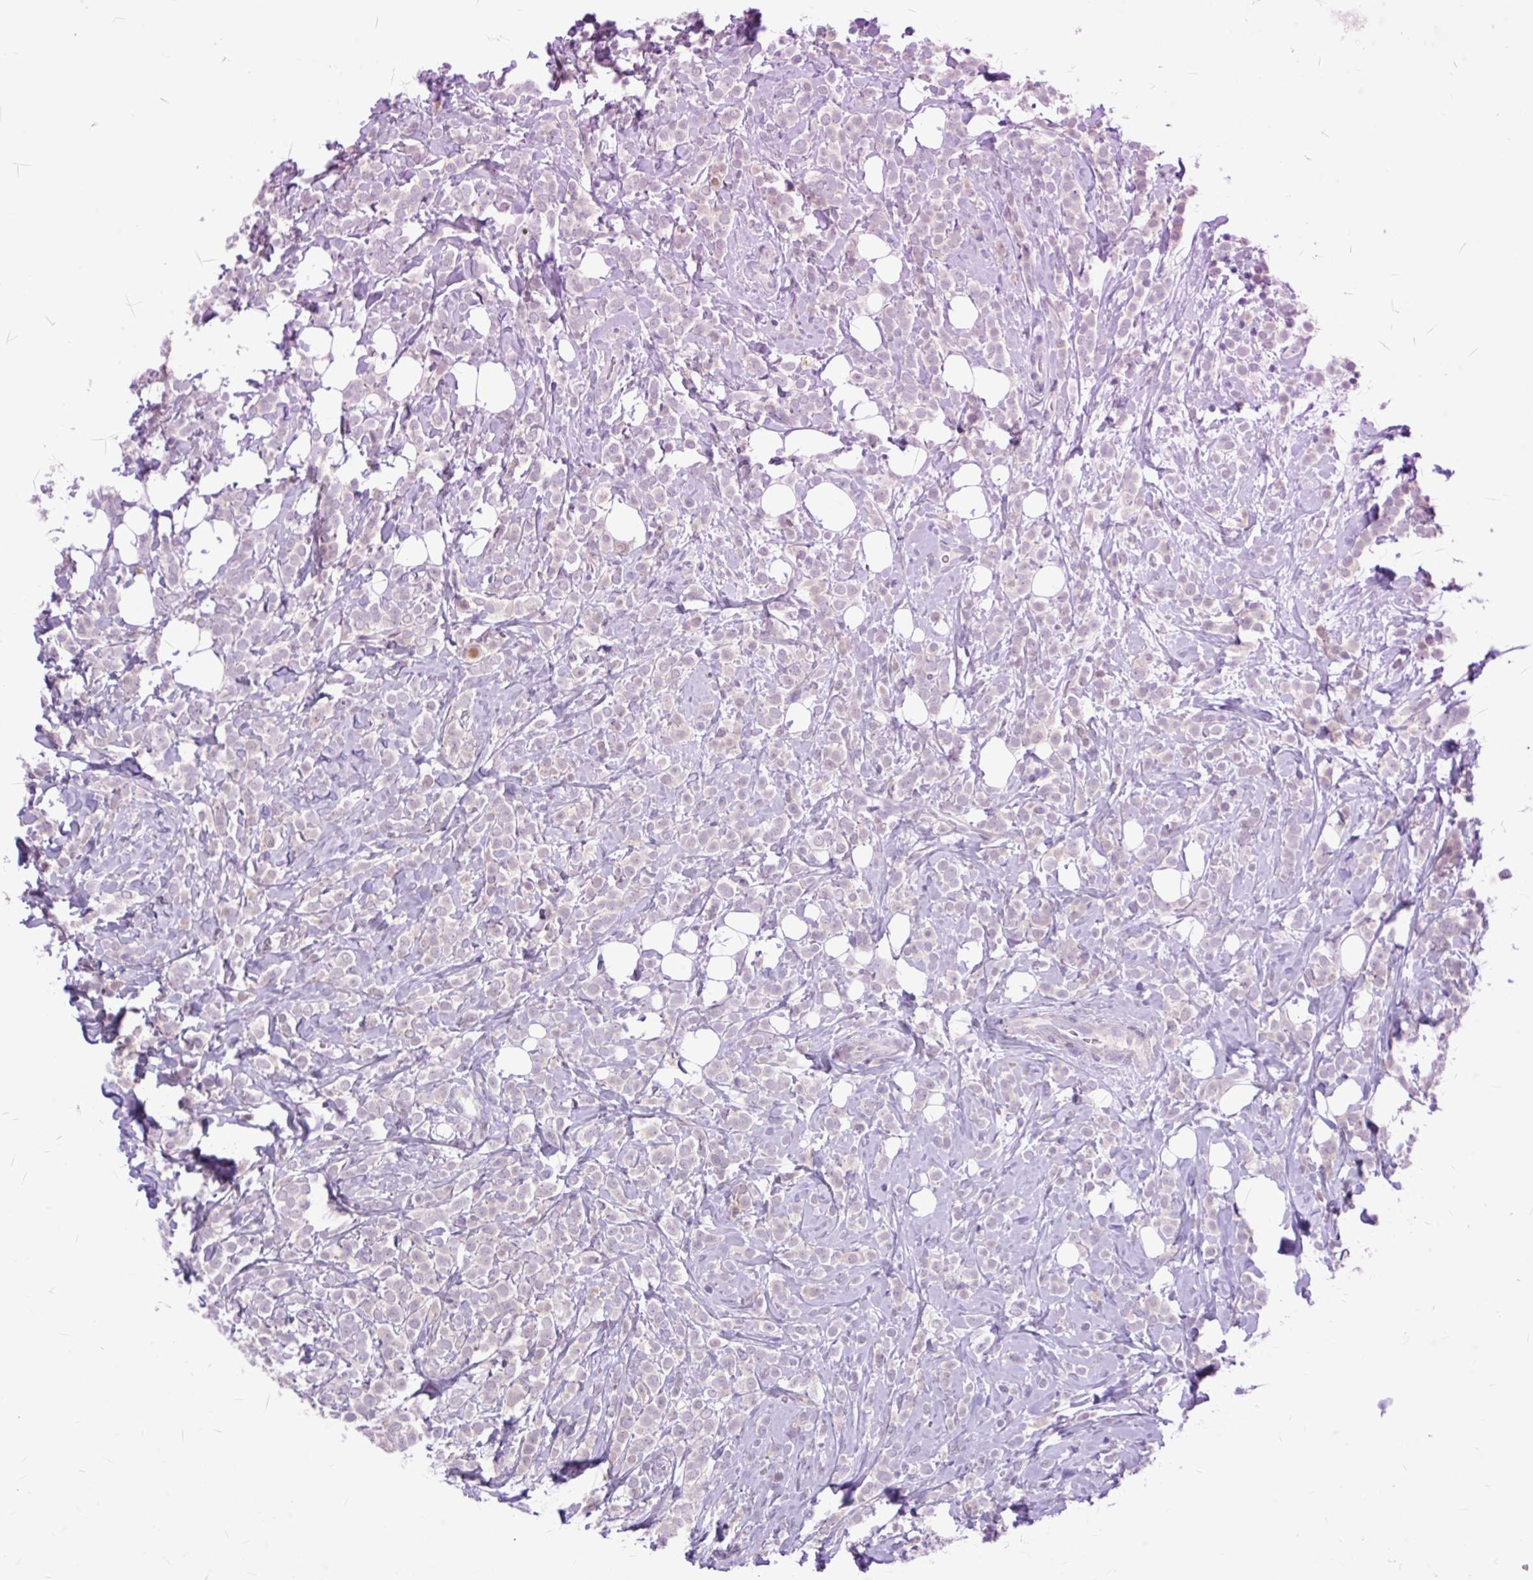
{"staining": {"intensity": "negative", "quantity": "none", "location": "none"}, "tissue": "breast cancer", "cell_type": "Tumor cells", "image_type": "cancer", "snomed": [{"axis": "morphology", "description": "Lobular carcinoma"}, {"axis": "topography", "description": "Breast"}], "caption": "Breast cancer was stained to show a protein in brown. There is no significant expression in tumor cells.", "gene": "FAM153A", "patient": {"sex": "female", "age": 49}}